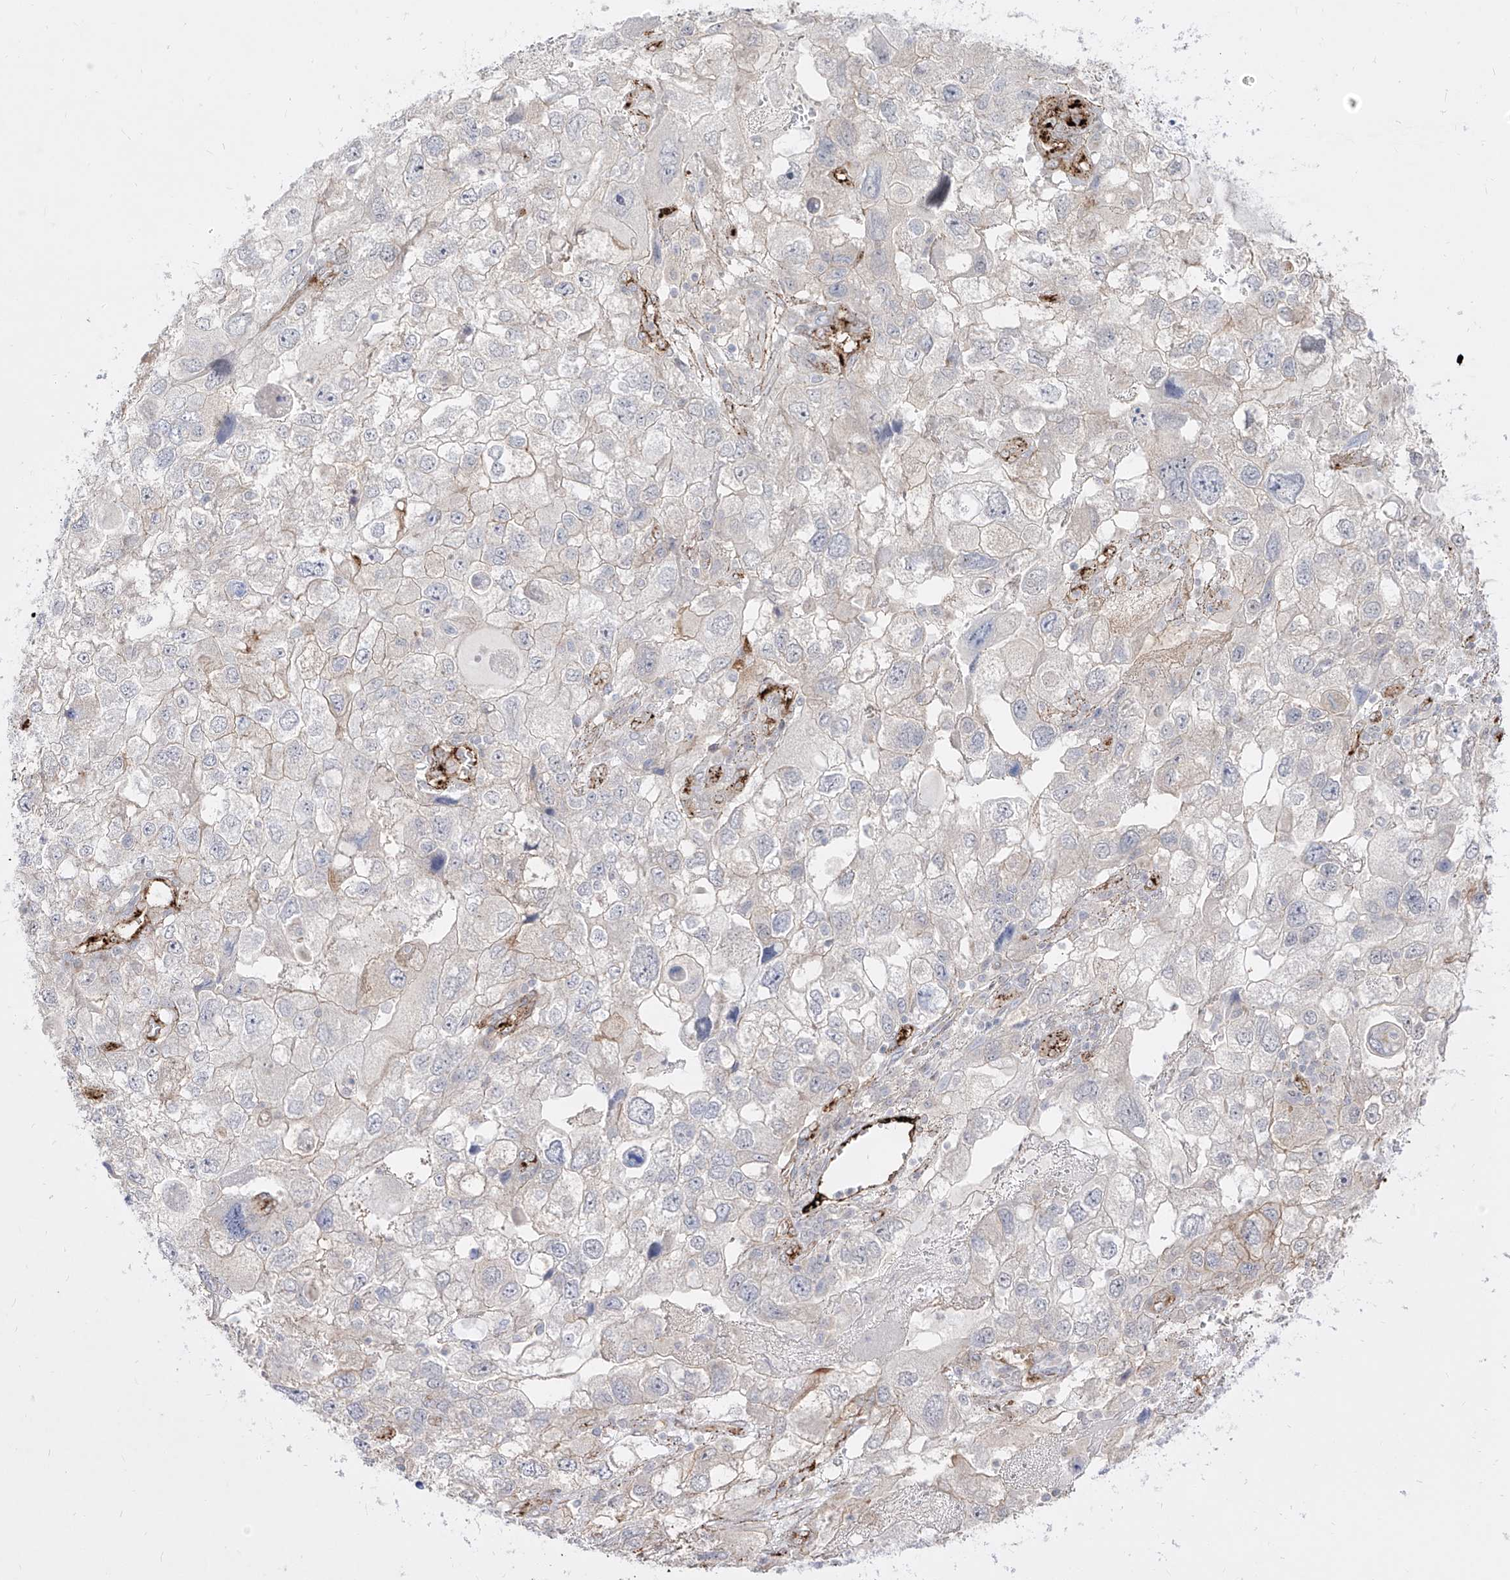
{"staining": {"intensity": "negative", "quantity": "none", "location": "none"}, "tissue": "endometrial cancer", "cell_type": "Tumor cells", "image_type": "cancer", "snomed": [{"axis": "morphology", "description": "Adenocarcinoma, NOS"}, {"axis": "topography", "description": "Endometrium"}], "caption": "An immunohistochemistry histopathology image of endometrial adenocarcinoma is shown. There is no staining in tumor cells of endometrial adenocarcinoma.", "gene": "ZGRF1", "patient": {"sex": "female", "age": 49}}